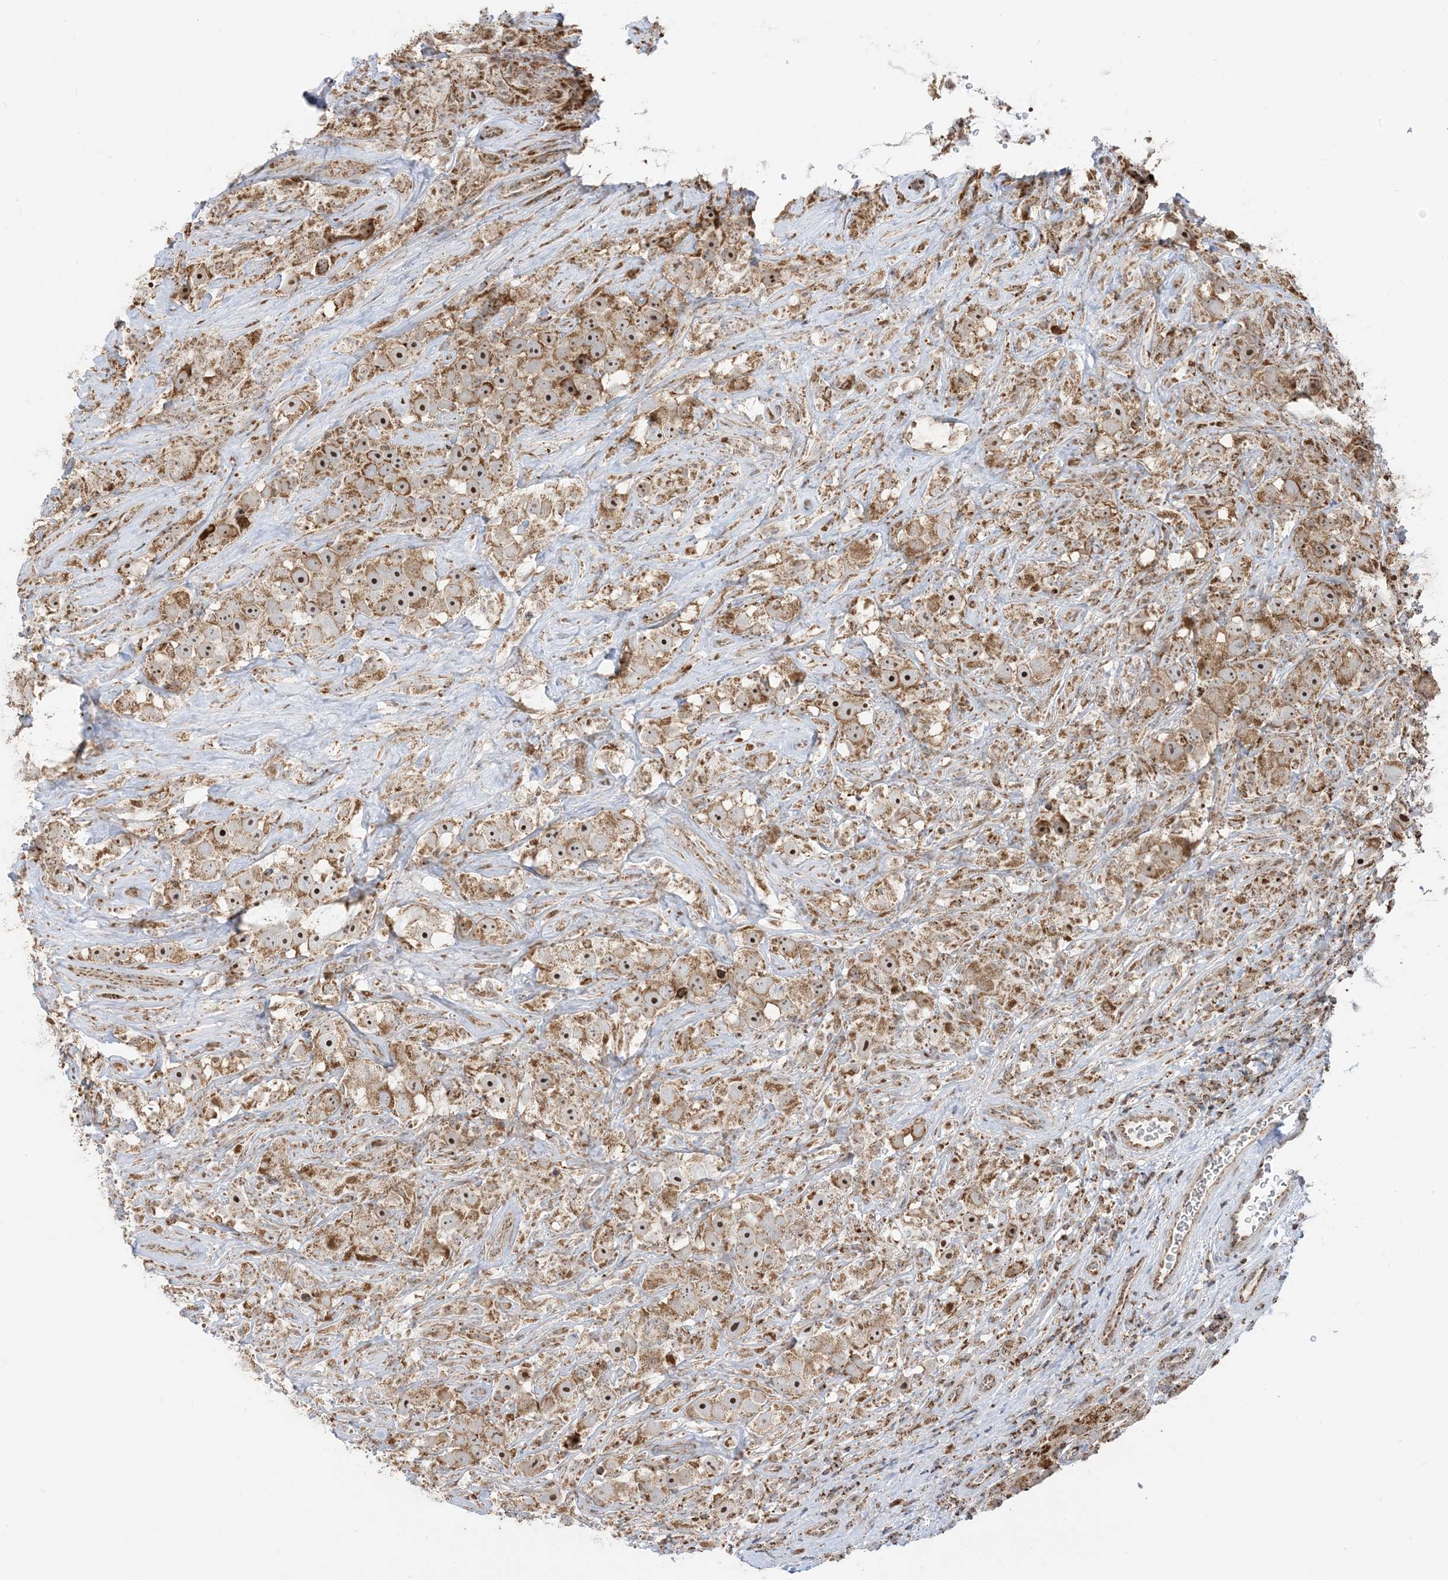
{"staining": {"intensity": "moderate", "quantity": ">75%", "location": "cytoplasmic/membranous,nuclear"}, "tissue": "testis cancer", "cell_type": "Tumor cells", "image_type": "cancer", "snomed": [{"axis": "morphology", "description": "Seminoma, NOS"}, {"axis": "topography", "description": "Testis"}], "caption": "IHC staining of testis cancer, which demonstrates medium levels of moderate cytoplasmic/membranous and nuclear positivity in about >75% of tumor cells indicating moderate cytoplasmic/membranous and nuclear protein expression. The staining was performed using DAB (brown) for protein detection and nuclei were counterstained in hematoxylin (blue).", "gene": "MAPKBP1", "patient": {"sex": "male", "age": 49}}